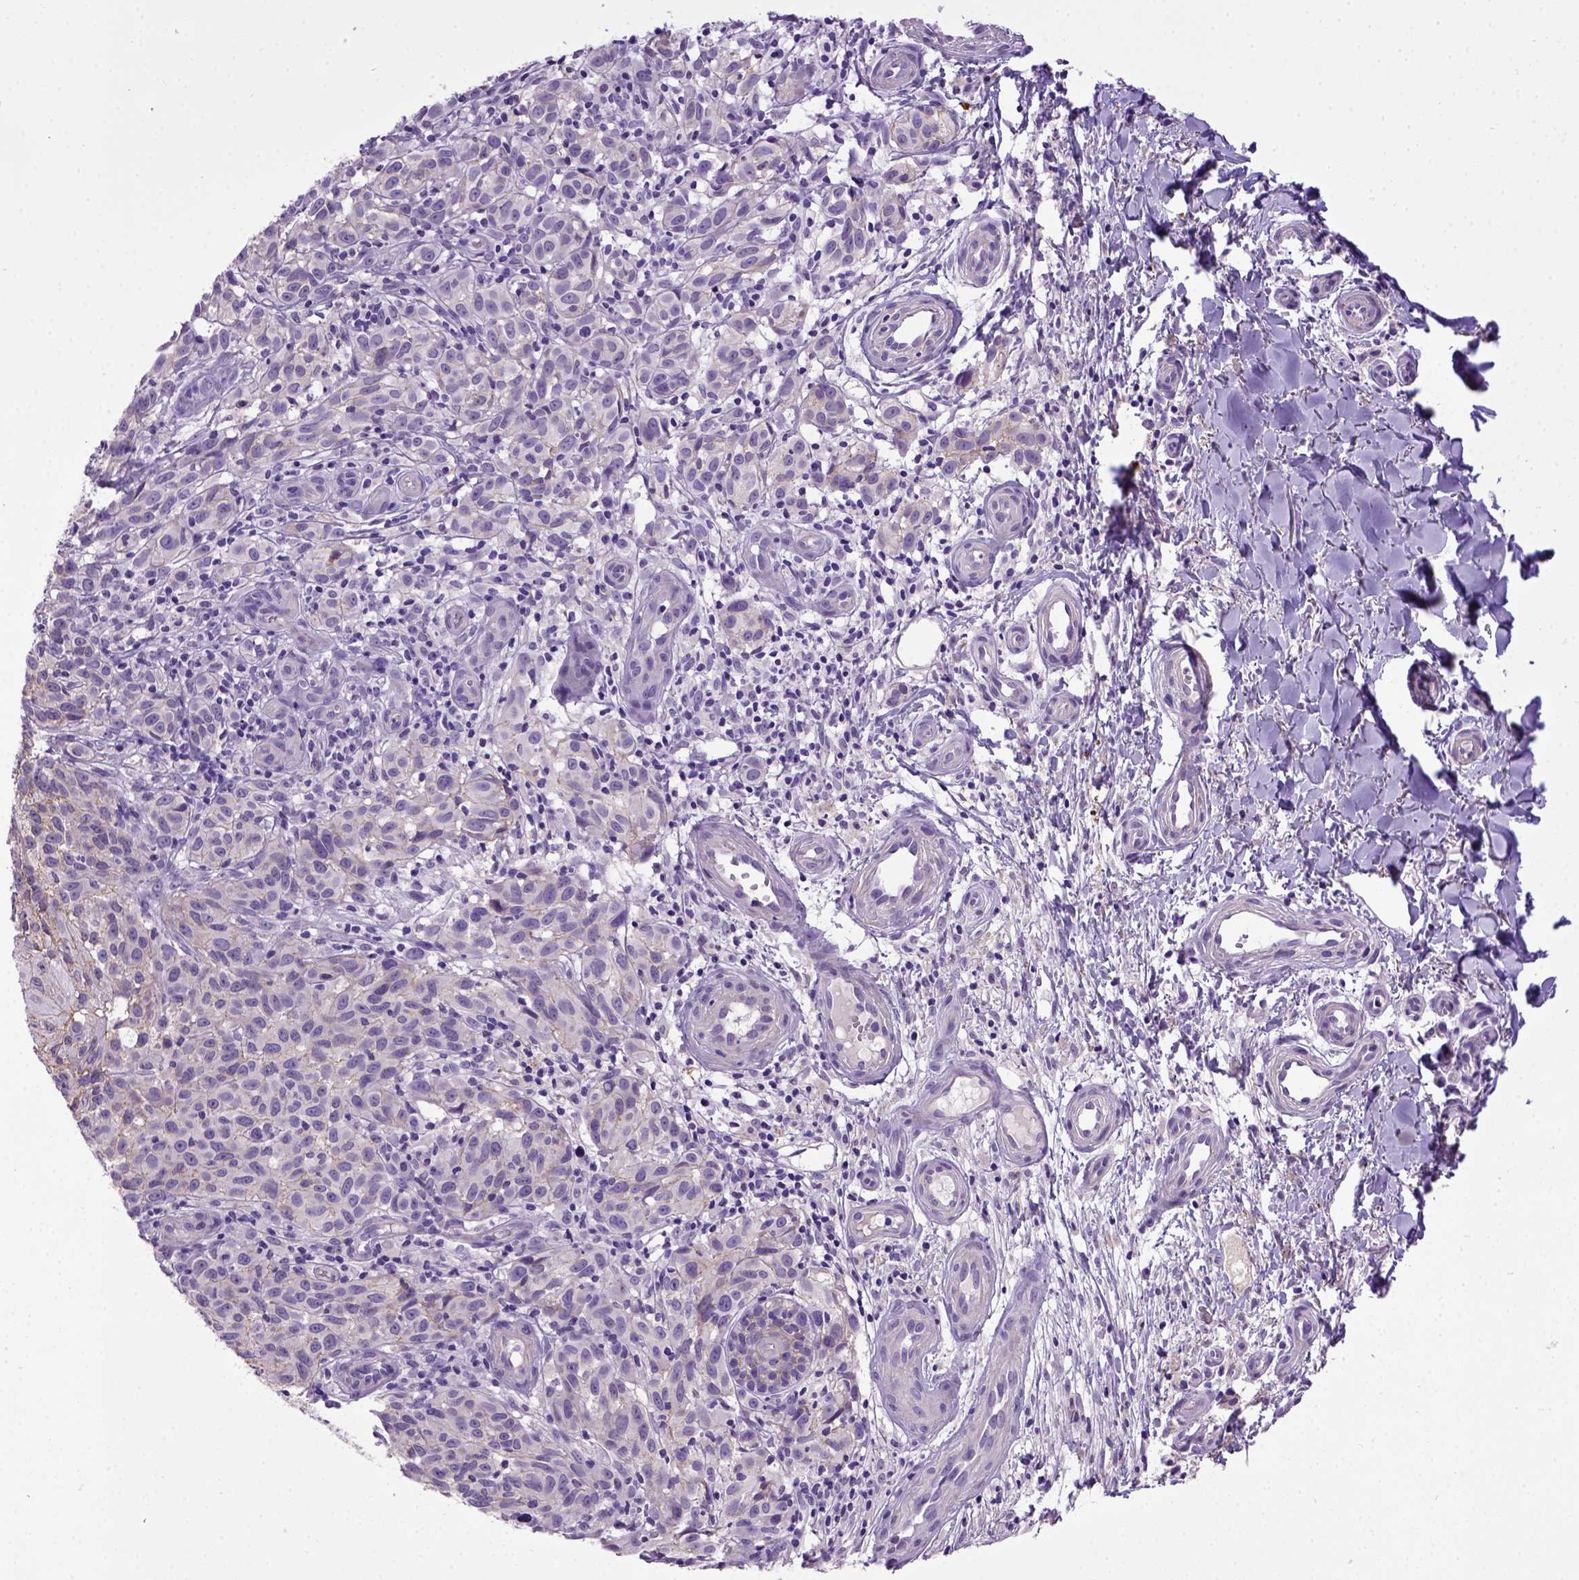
{"staining": {"intensity": "negative", "quantity": "none", "location": "none"}, "tissue": "melanoma", "cell_type": "Tumor cells", "image_type": "cancer", "snomed": [{"axis": "morphology", "description": "Malignant melanoma, NOS"}, {"axis": "topography", "description": "Skin"}], "caption": "High magnification brightfield microscopy of melanoma stained with DAB (brown) and counterstained with hematoxylin (blue): tumor cells show no significant positivity.", "gene": "CDH1", "patient": {"sex": "female", "age": 53}}